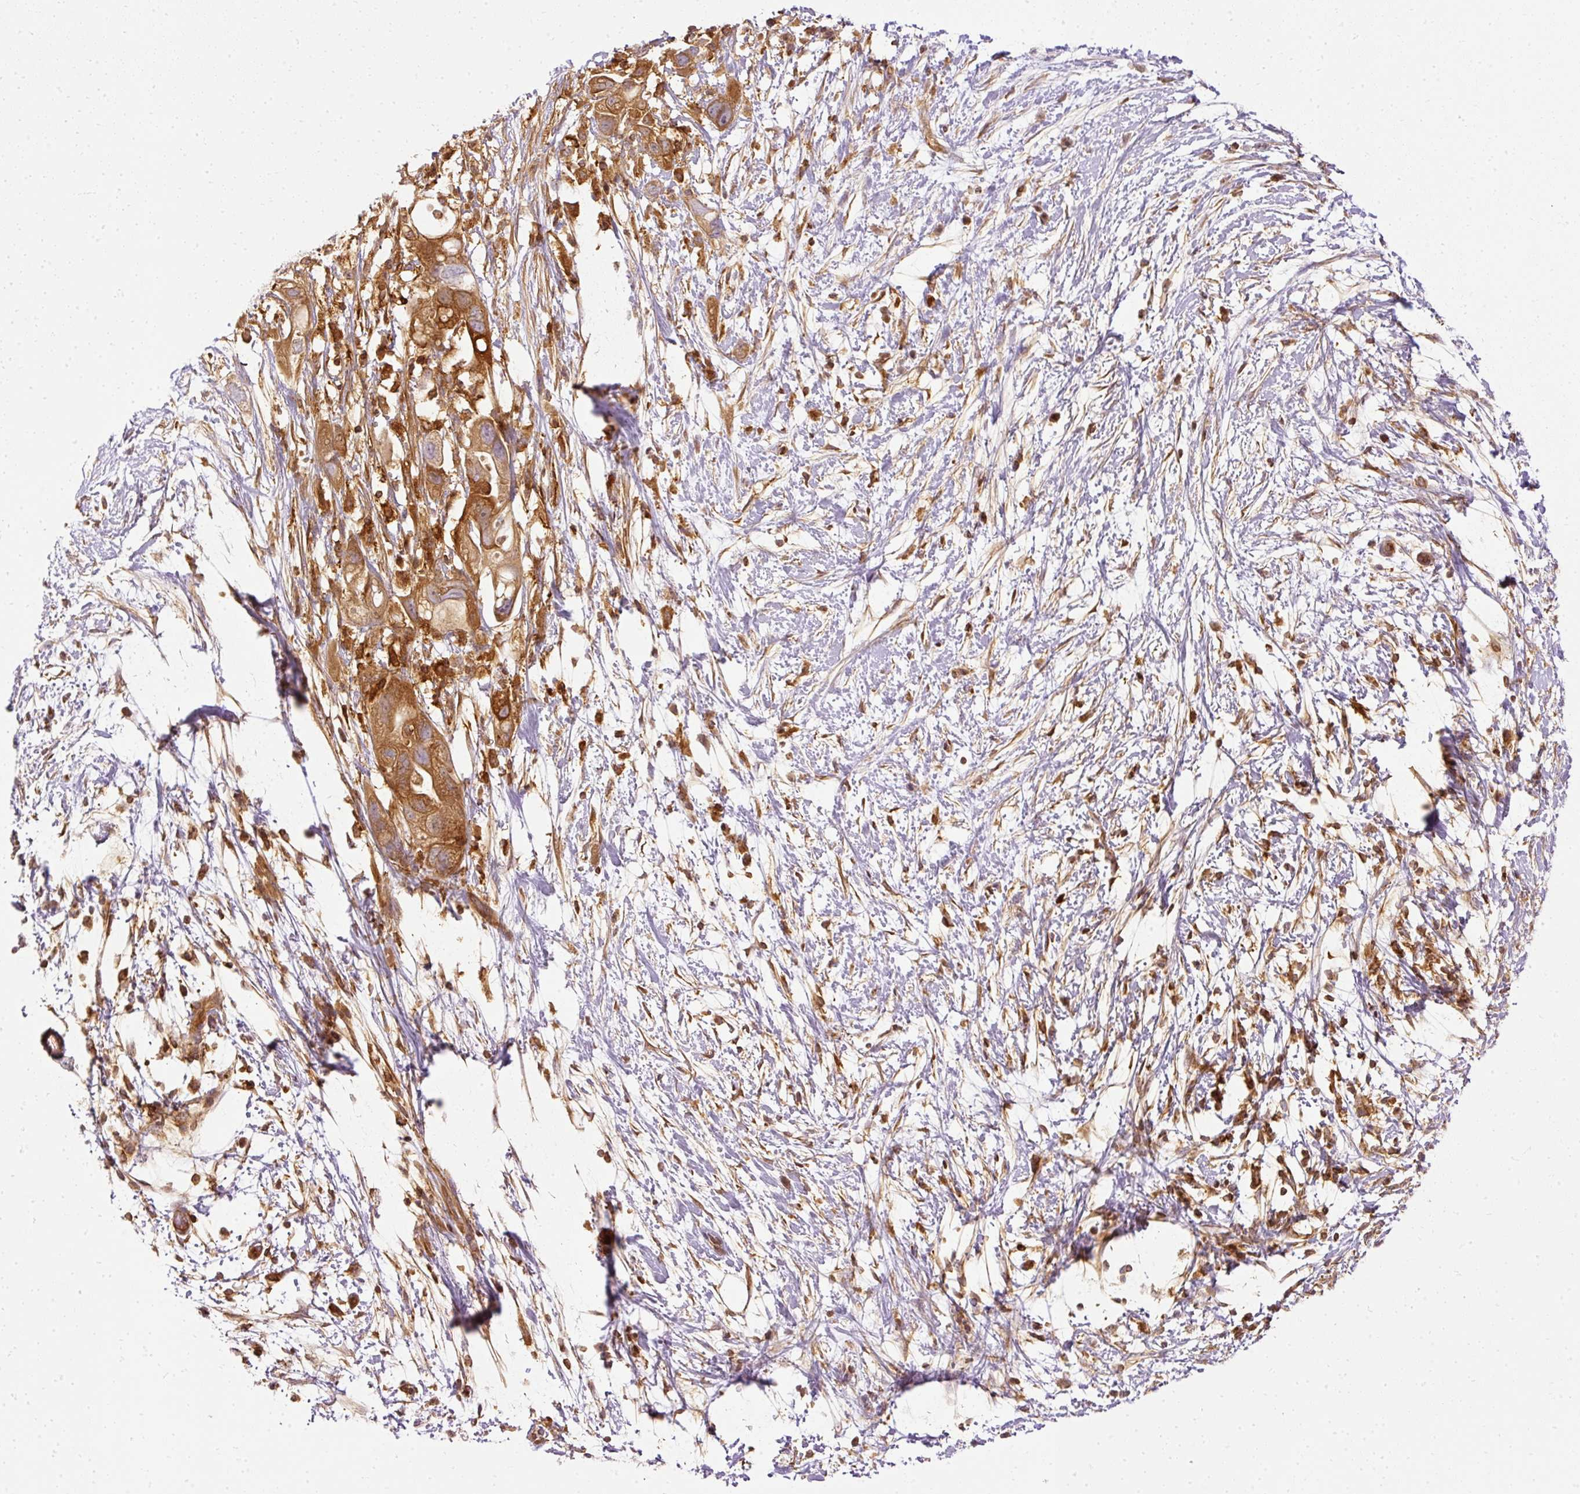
{"staining": {"intensity": "strong", "quantity": ">75%", "location": "cytoplasmic/membranous"}, "tissue": "pancreatic cancer", "cell_type": "Tumor cells", "image_type": "cancer", "snomed": [{"axis": "morphology", "description": "Adenocarcinoma, NOS"}, {"axis": "topography", "description": "Pancreas"}], "caption": "Protein analysis of pancreatic adenocarcinoma tissue demonstrates strong cytoplasmic/membranous expression in approximately >75% of tumor cells.", "gene": "ARMH3", "patient": {"sex": "female", "age": 72}}